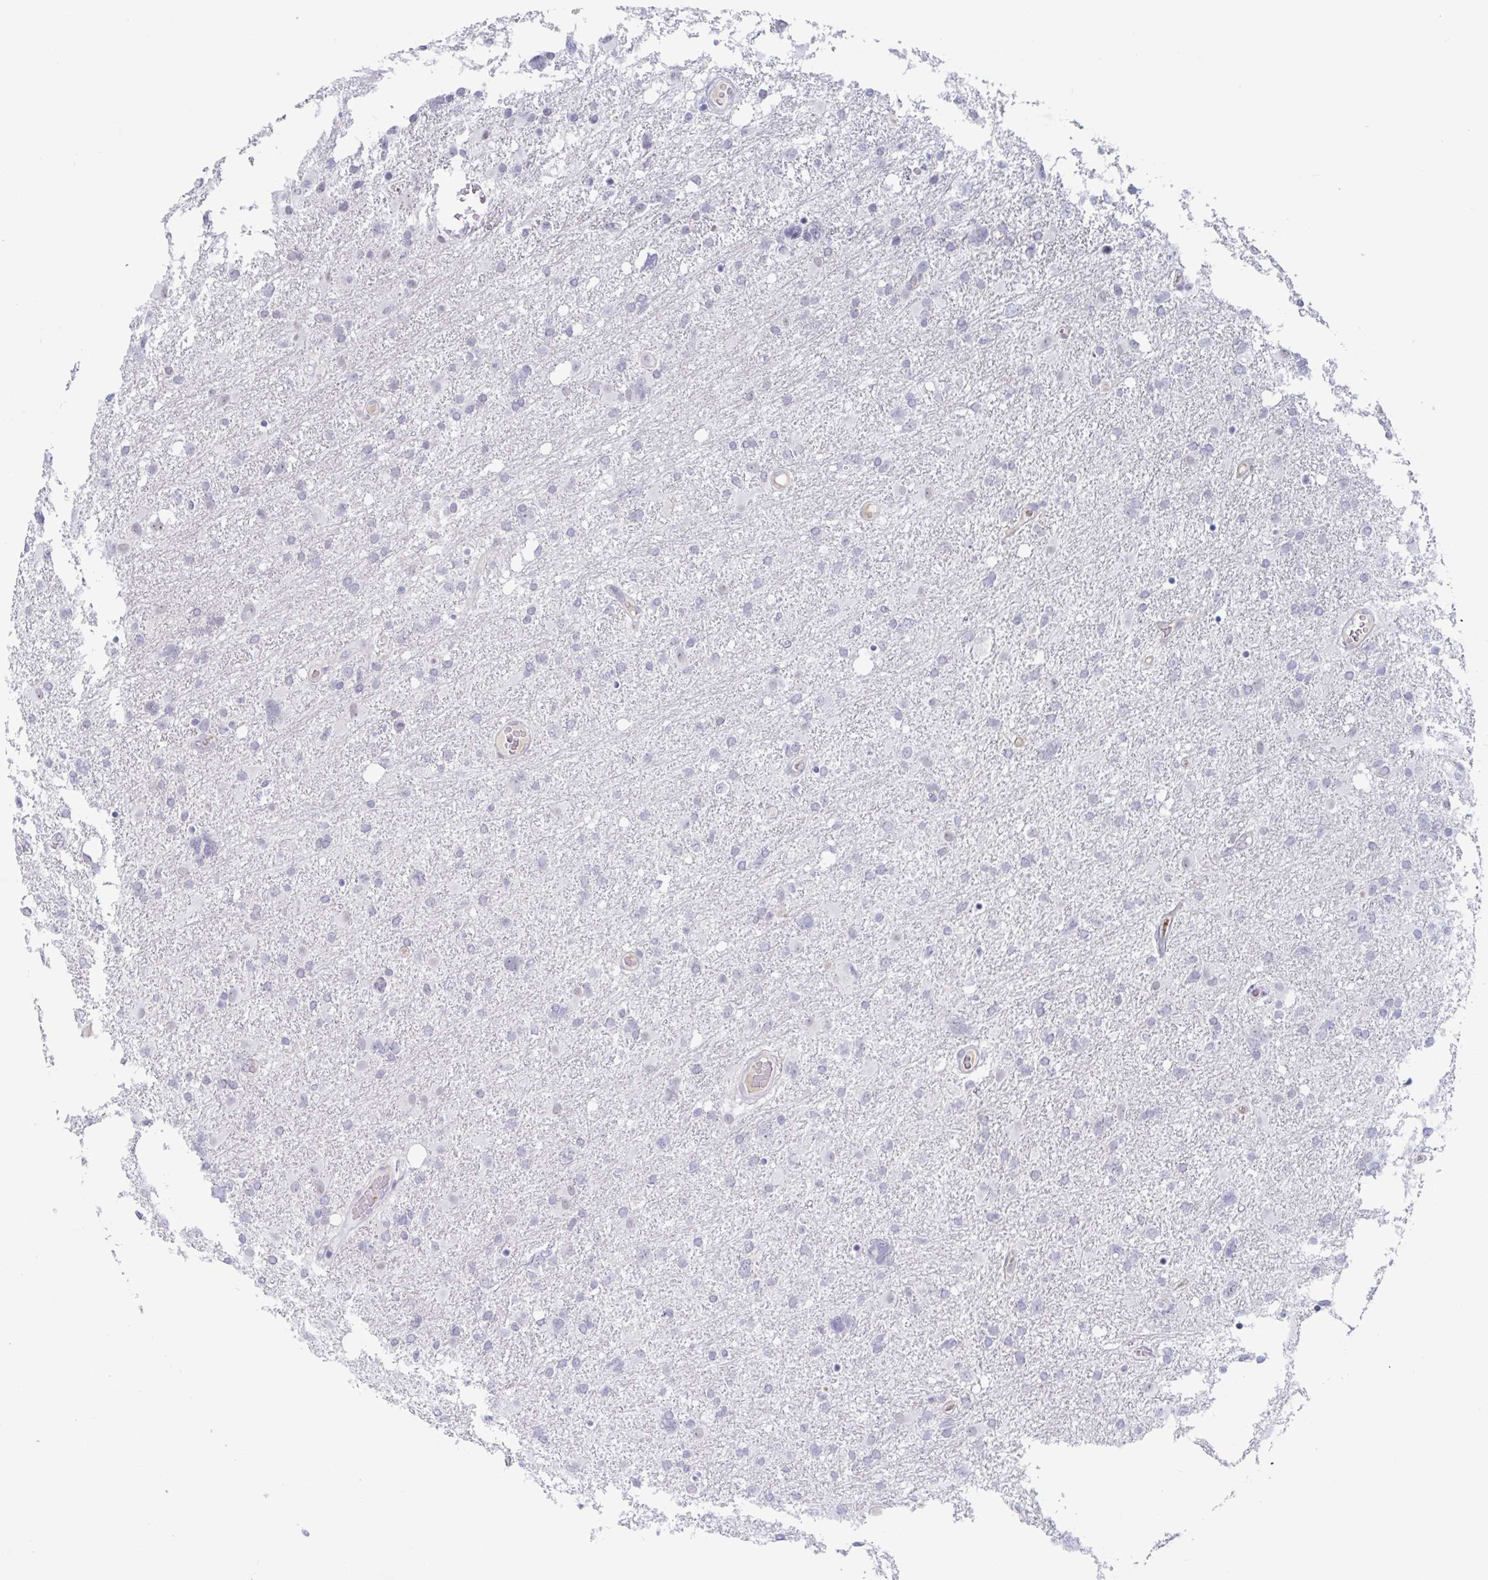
{"staining": {"intensity": "negative", "quantity": "none", "location": "none"}, "tissue": "glioma", "cell_type": "Tumor cells", "image_type": "cancer", "snomed": [{"axis": "morphology", "description": "Glioma, malignant, High grade"}, {"axis": "topography", "description": "Brain"}], "caption": "High power microscopy histopathology image of an immunohistochemistry (IHC) micrograph of malignant glioma (high-grade), revealing no significant staining in tumor cells.", "gene": "KDM4D", "patient": {"sex": "male", "age": 61}}